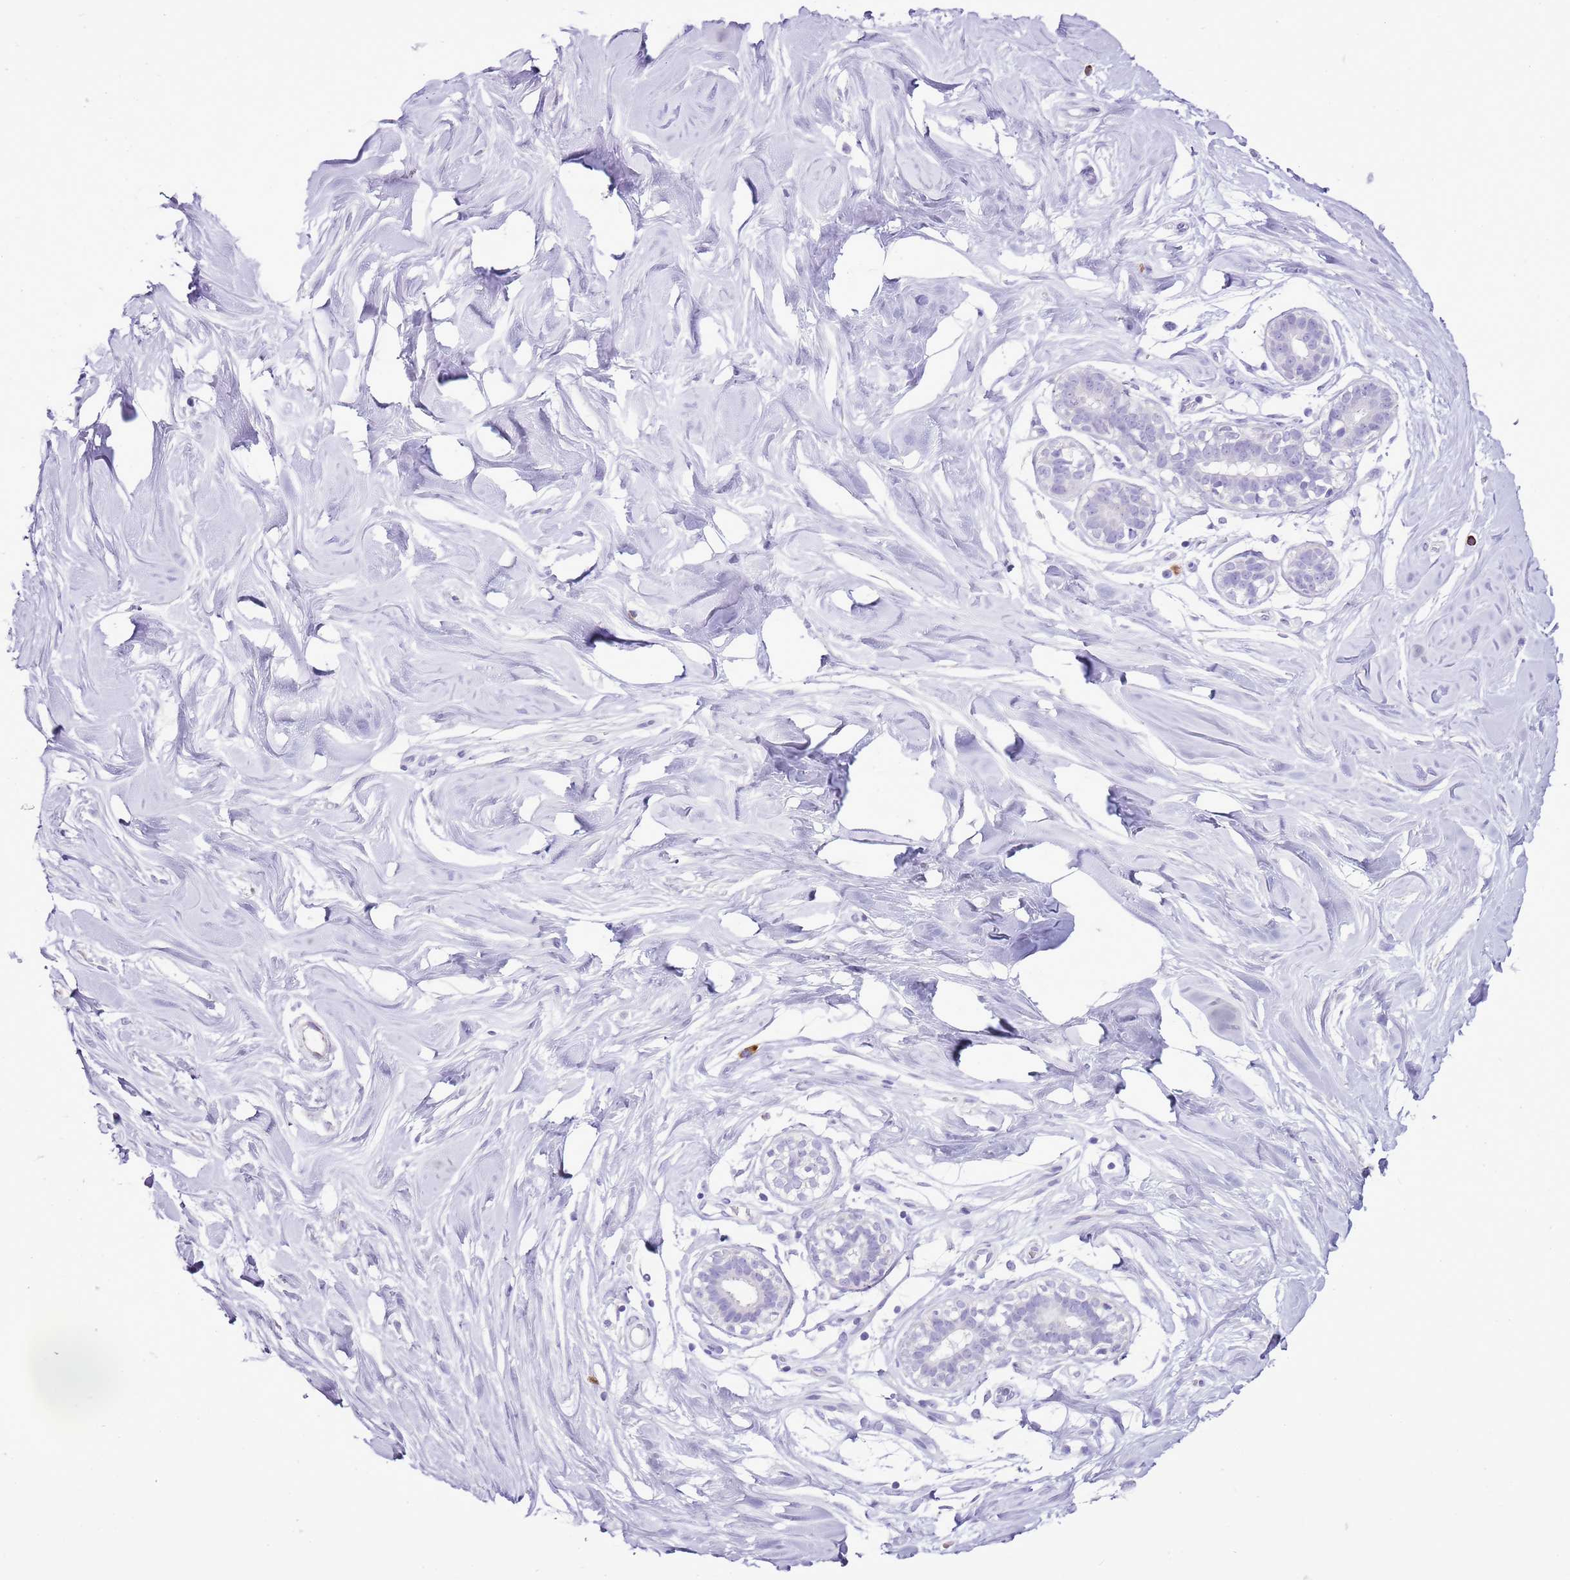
{"staining": {"intensity": "negative", "quantity": "none", "location": "none"}, "tissue": "adipose tissue", "cell_type": "Adipocytes", "image_type": "normal", "snomed": [{"axis": "morphology", "description": "Normal tissue, NOS"}, {"axis": "topography", "description": "Breast"}], "caption": "Immunohistochemical staining of benign human adipose tissue exhibits no significant positivity in adipocytes.", "gene": "AAR2", "patient": {"sex": "female", "age": 26}}